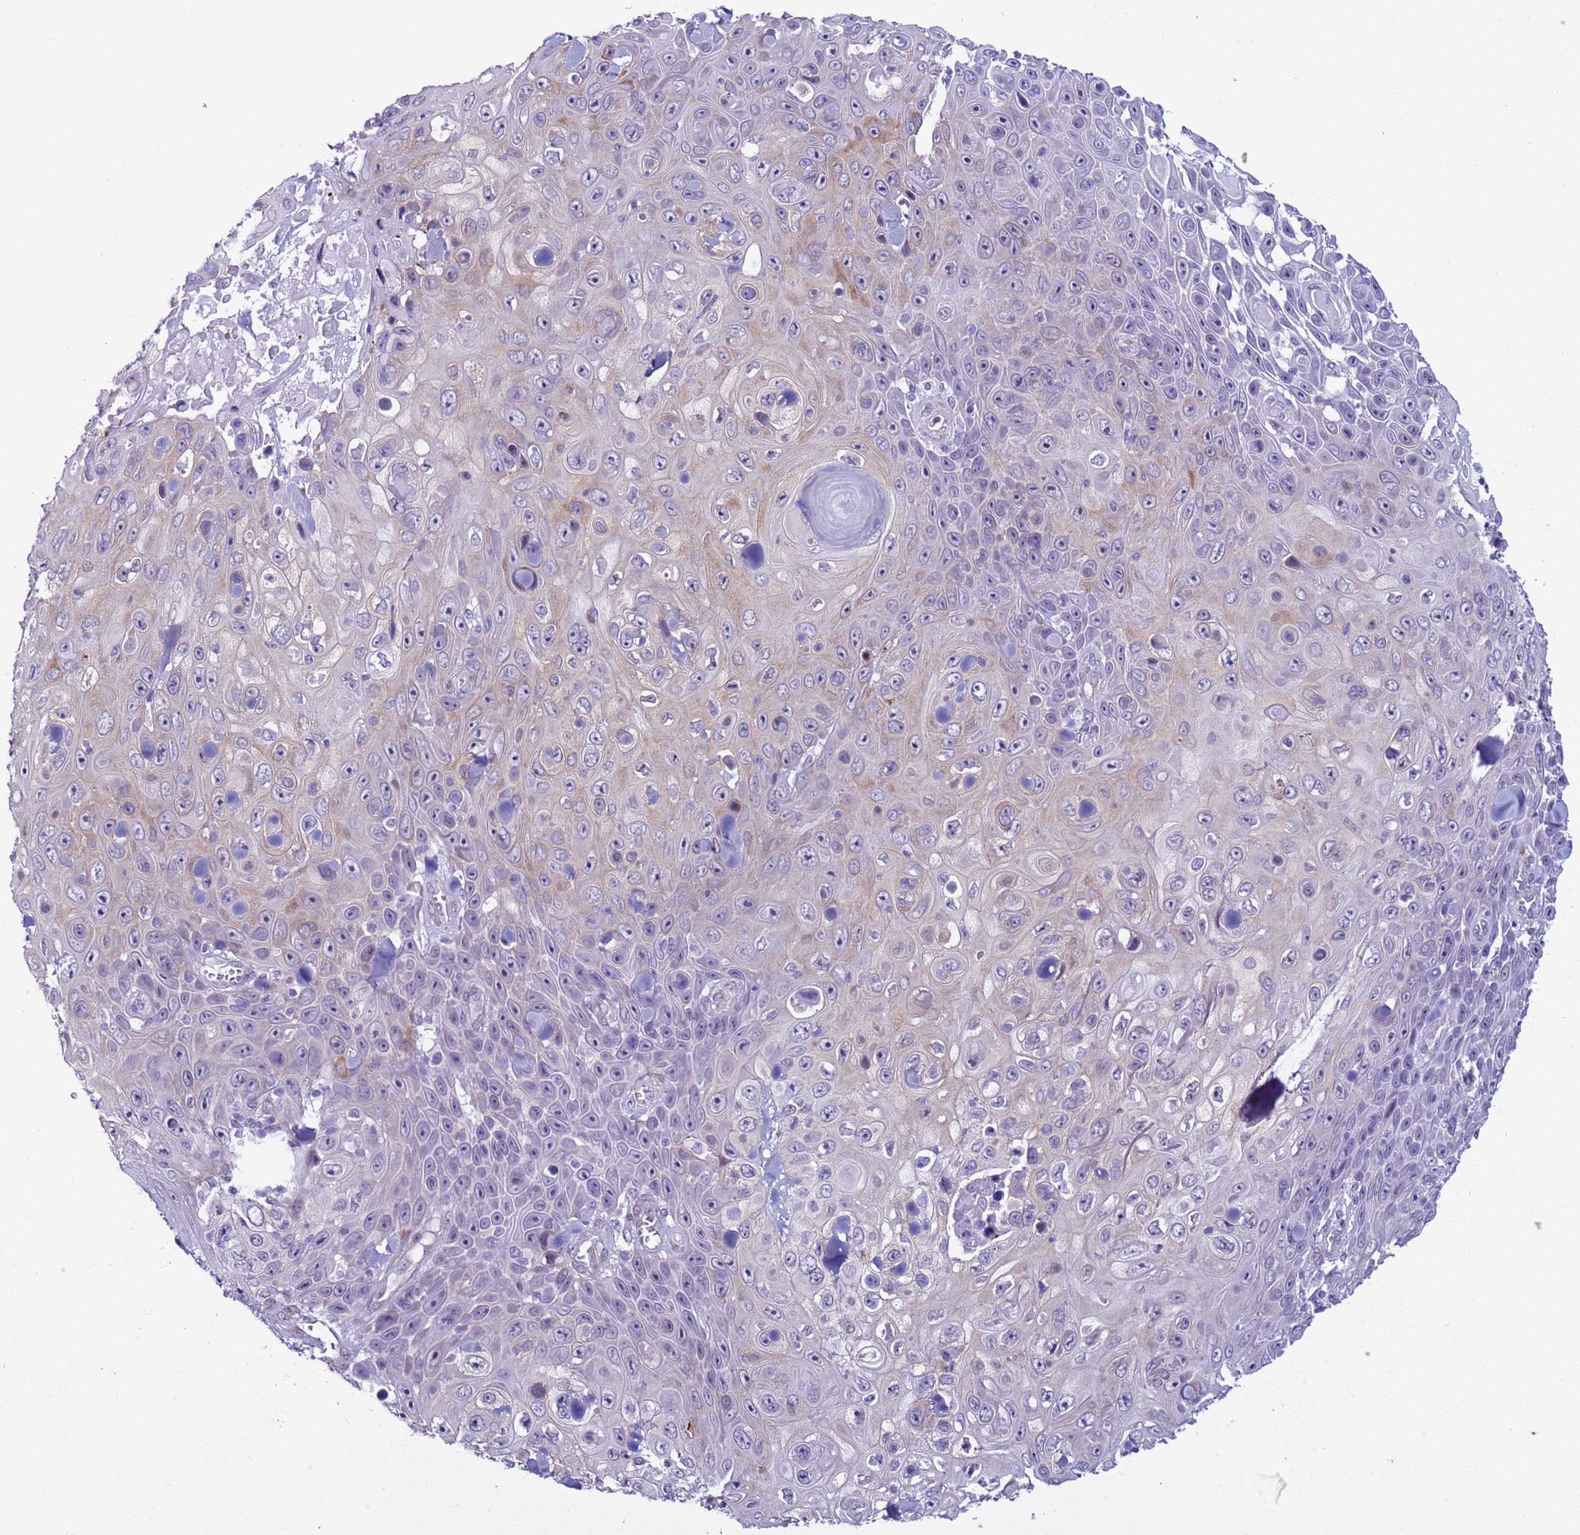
{"staining": {"intensity": "weak", "quantity": "<25%", "location": "cytoplasmic/membranous,nuclear"}, "tissue": "skin cancer", "cell_type": "Tumor cells", "image_type": "cancer", "snomed": [{"axis": "morphology", "description": "Squamous cell carcinoma, NOS"}, {"axis": "topography", "description": "Skin"}], "caption": "The micrograph displays no significant expression in tumor cells of skin cancer (squamous cell carcinoma).", "gene": "LRRC10B", "patient": {"sex": "male", "age": 82}}